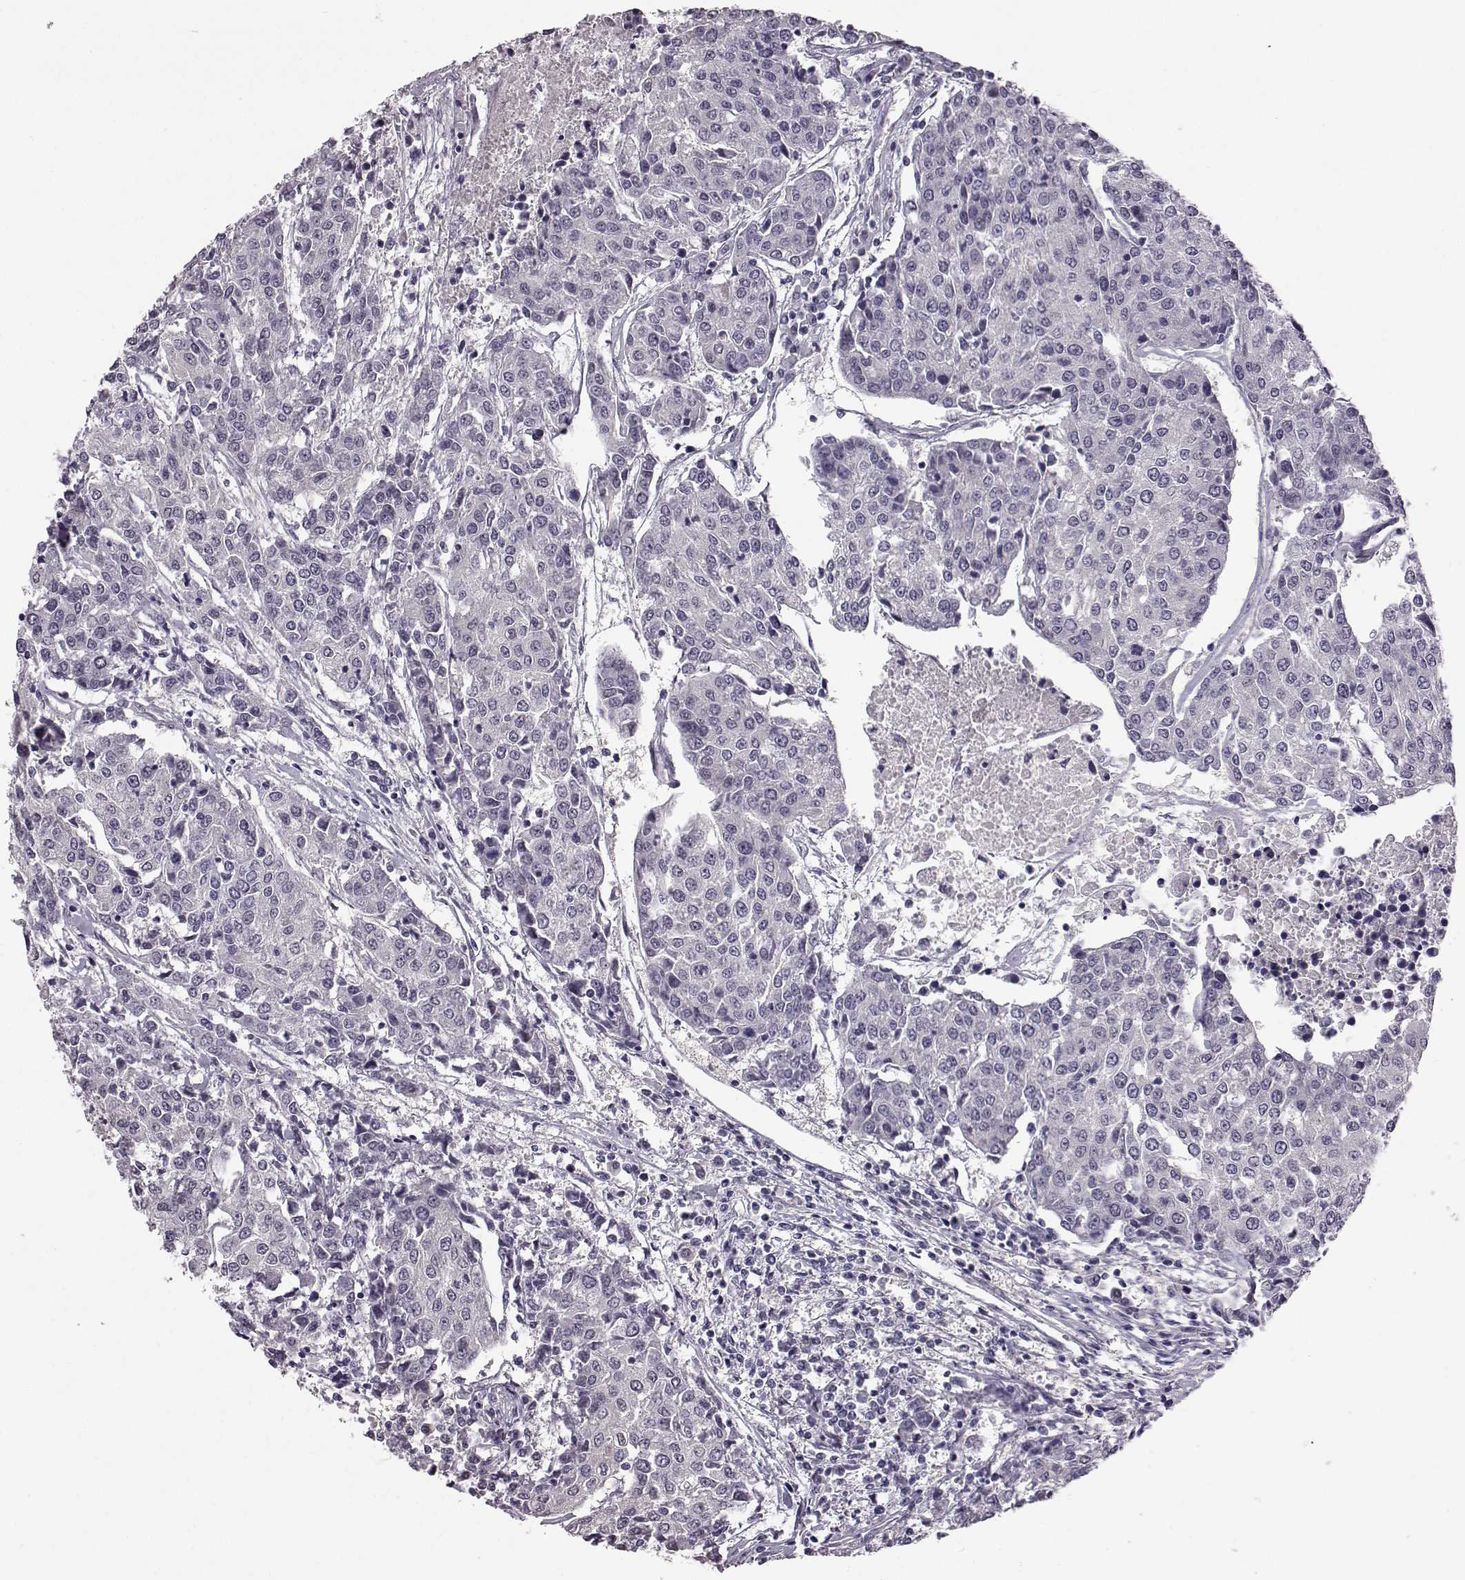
{"staining": {"intensity": "negative", "quantity": "none", "location": "none"}, "tissue": "urothelial cancer", "cell_type": "Tumor cells", "image_type": "cancer", "snomed": [{"axis": "morphology", "description": "Urothelial carcinoma, High grade"}, {"axis": "topography", "description": "Urinary bladder"}], "caption": "An immunohistochemistry micrograph of high-grade urothelial carcinoma is shown. There is no staining in tumor cells of high-grade urothelial carcinoma.", "gene": "C10orf62", "patient": {"sex": "female", "age": 85}}